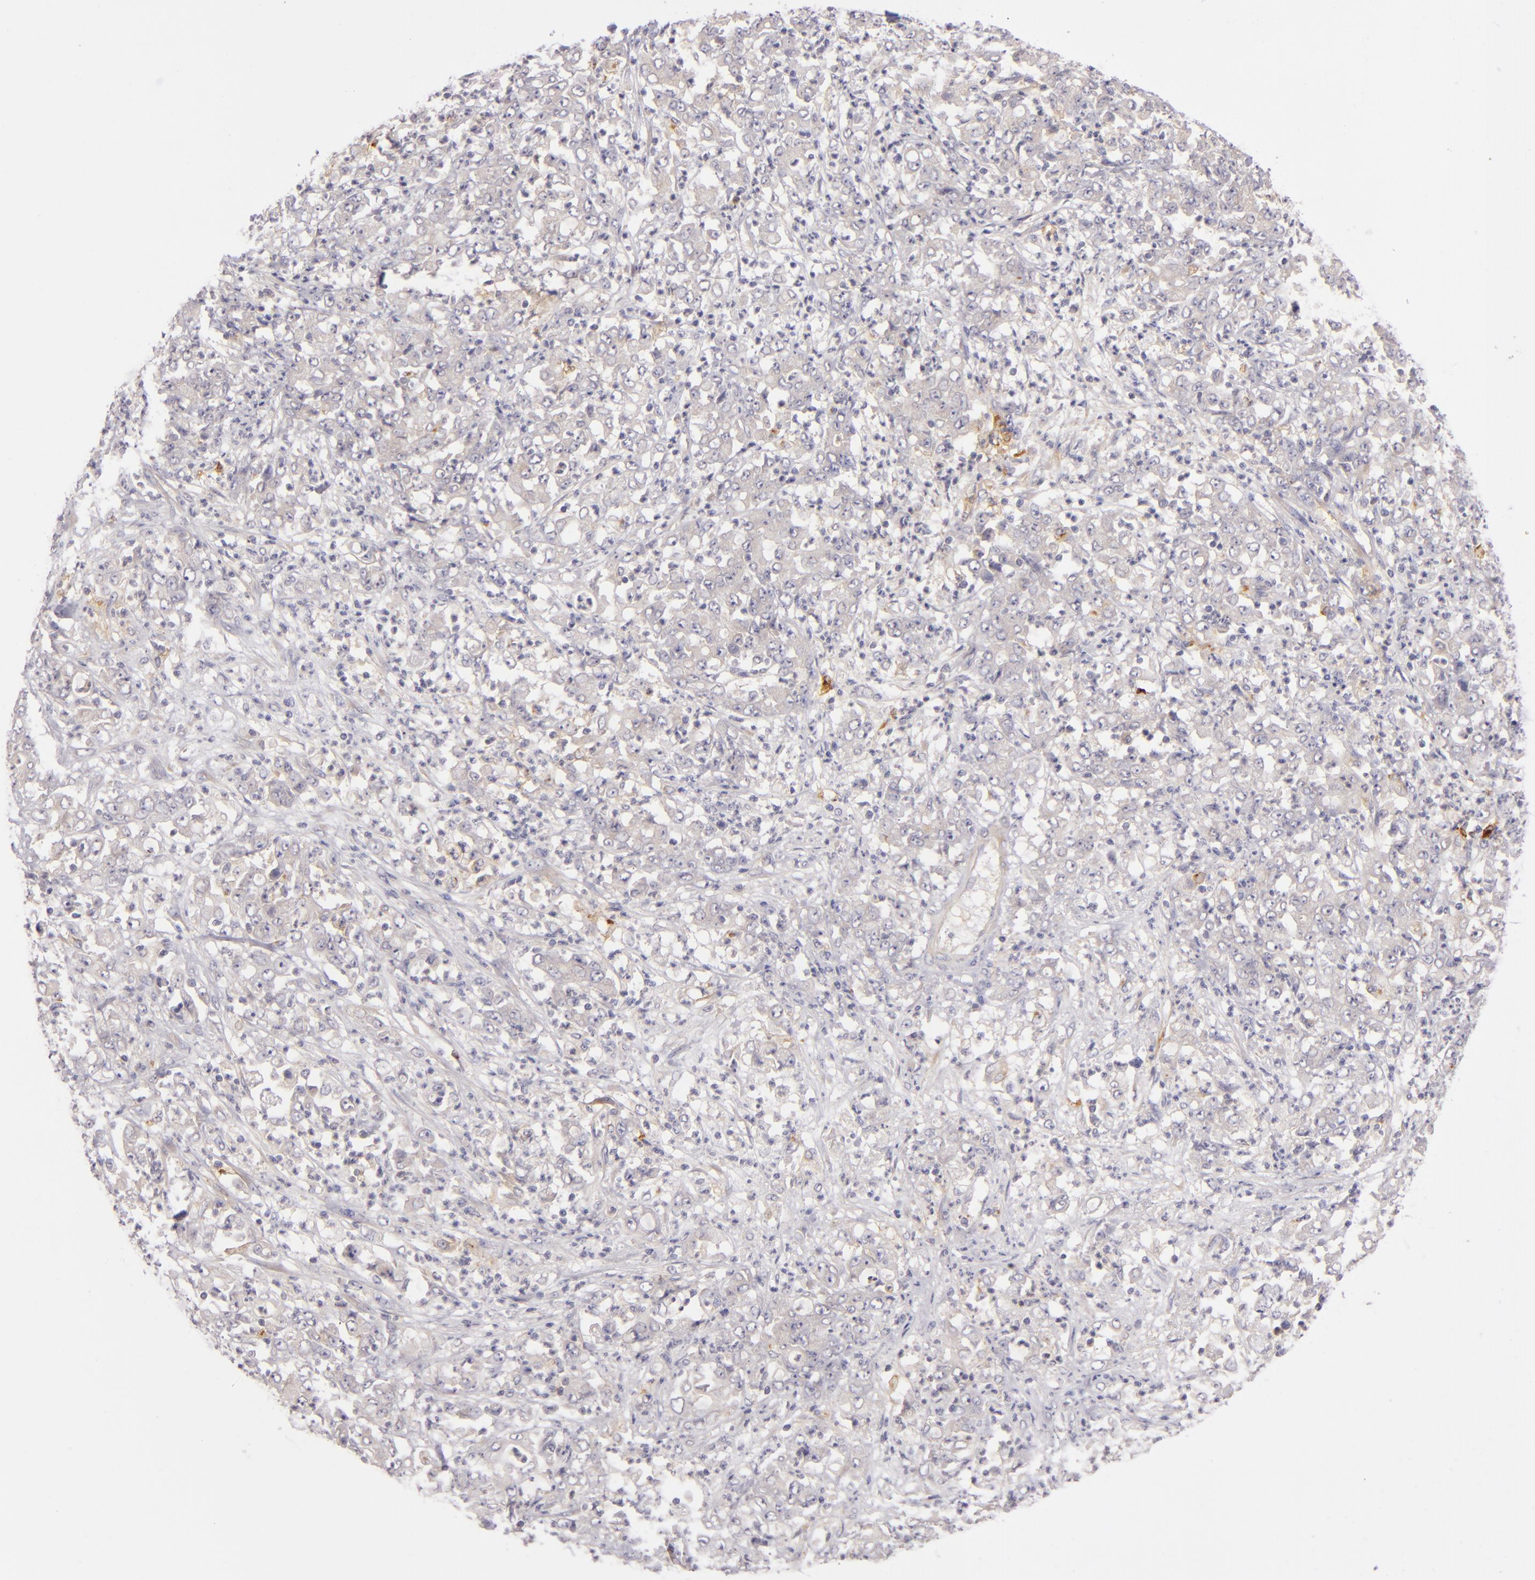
{"staining": {"intensity": "weak", "quantity": "25%-75%", "location": "cytoplasmic/membranous"}, "tissue": "stomach cancer", "cell_type": "Tumor cells", "image_type": "cancer", "snomed": [{"axis": "morphology", "description": "Adenocarcinoma, NOS"}, {"axis": "topography", "description": "Stomach, lower"}], "caption": "Immunohistochemistry (IHC) staining of adenocarcinoma (stomach), which shows low levels of weak cytoplasmic/membranous staining in approximately 25%-75% of tumor cells indicating weak cytoplasmic/membranous protein staining. The staining was performed using DAB (brown) for protein detection and nuclei were counterstained in hematoxylin (blue).", "gene": "CD83", "patient": {"sex": "female", "age": 71}}